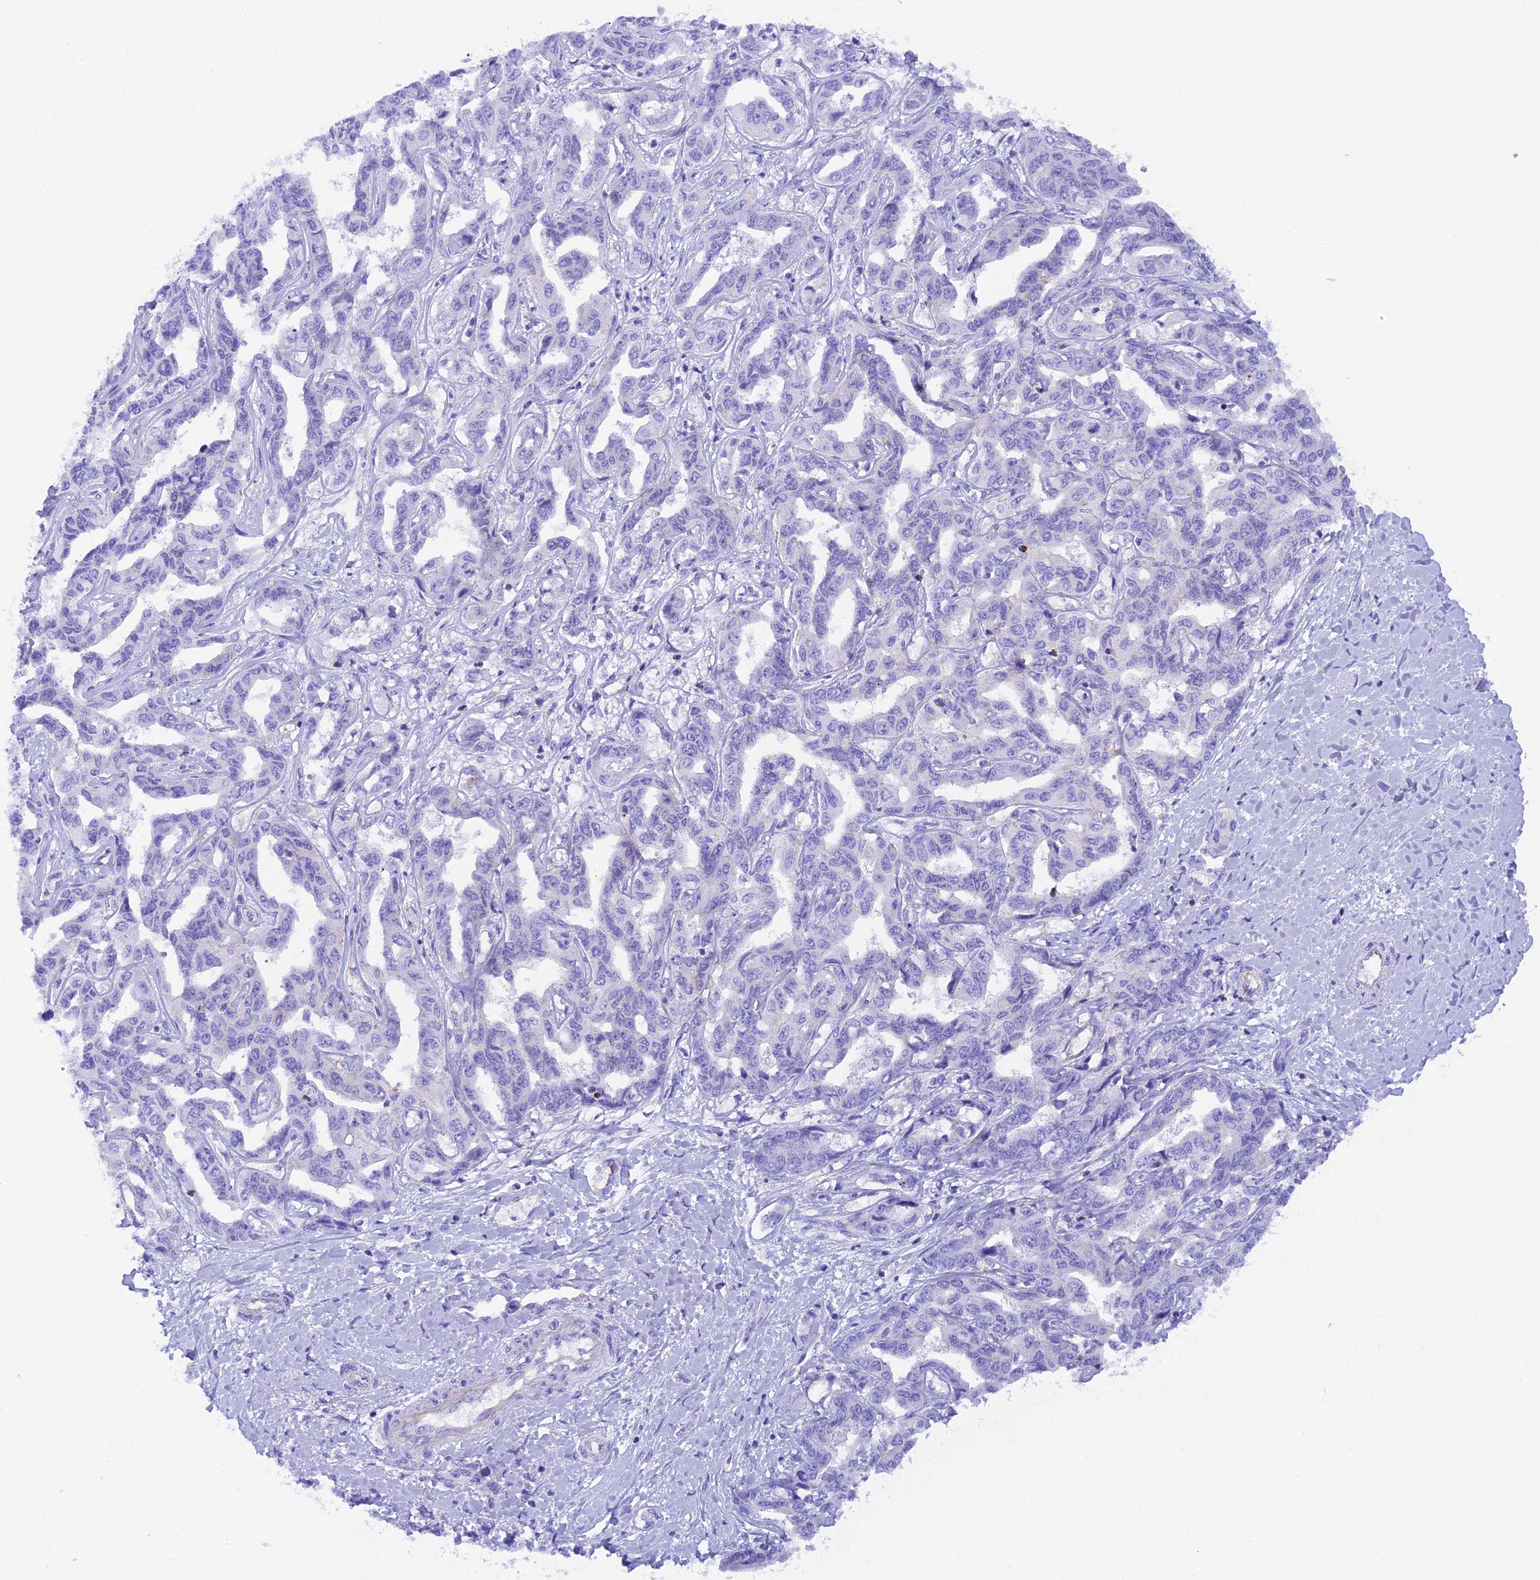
{"staining": {"intensity": "negative", "quantity": "none", "location": "none"}, "tissue": "liver cancer", "cell_type": "Tumor cells", "image_type": "cancer", "snomed": [{"axis": "morphology", "description": "Cholangiocarcinoma"}, {"axis": "topography", "description": "Liver"}], "caption": "Tumor cells are negative for protein expression in human liver cancer (cholangiocarcinoma).", "gene": "FAM193A", "patient": {"sex": "male", "age": 59}}